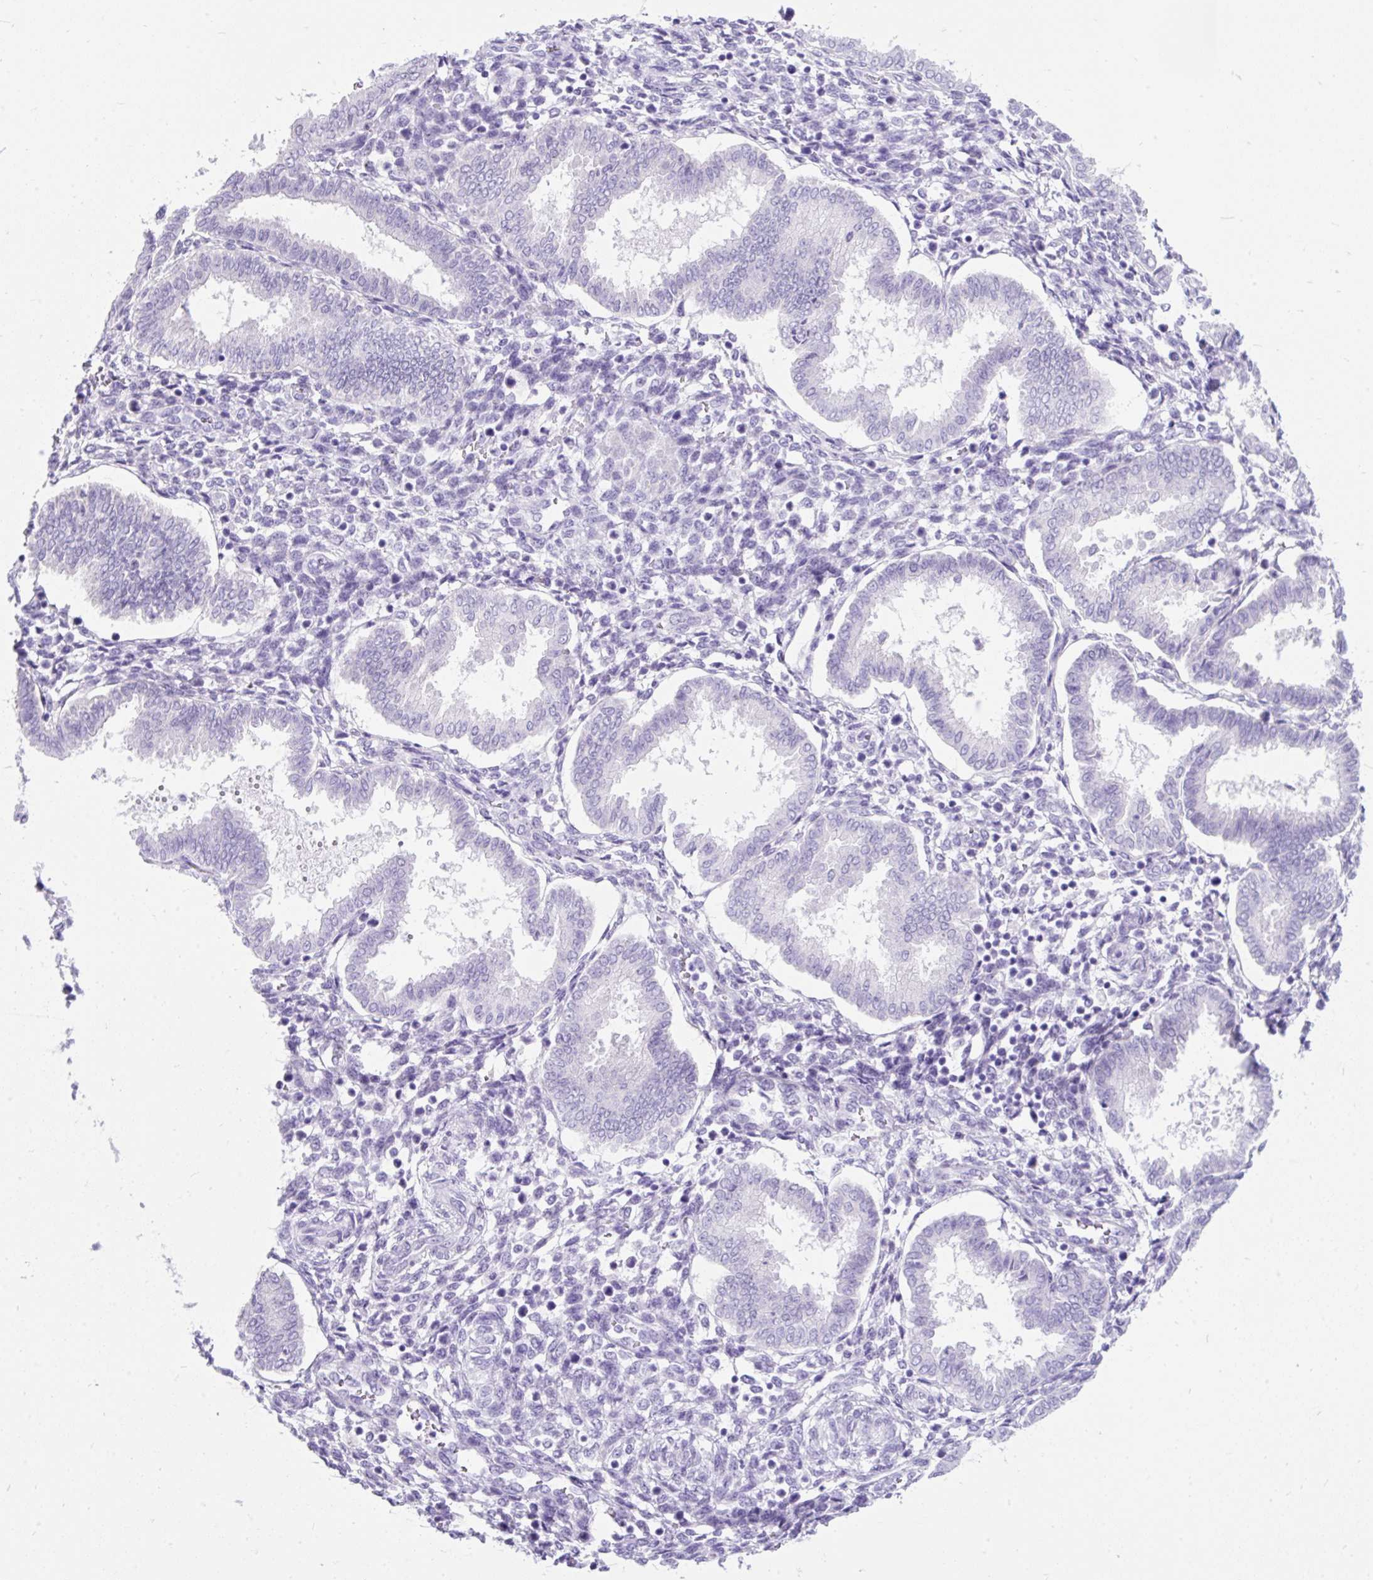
{"staining": {"intensity": "negative", "quantity": "none", "location": "none"}, "tissue": "endometrium", "cell_type": "Cells in endometrial stroma", "image_type": "normal", "snomed": [{"axis": "morphology", "description": "Normal tissue, NOS"}, {"axis": "topography", "description": "Endometrium"}], "caption": "This is an immunohistochemistry (IHC) image of unremarkable human endometrium. There is no positivity in cells in endometrial stroma.", "gene": "SCGB1A1", "patient": {"sex": "female", "age": 24}}